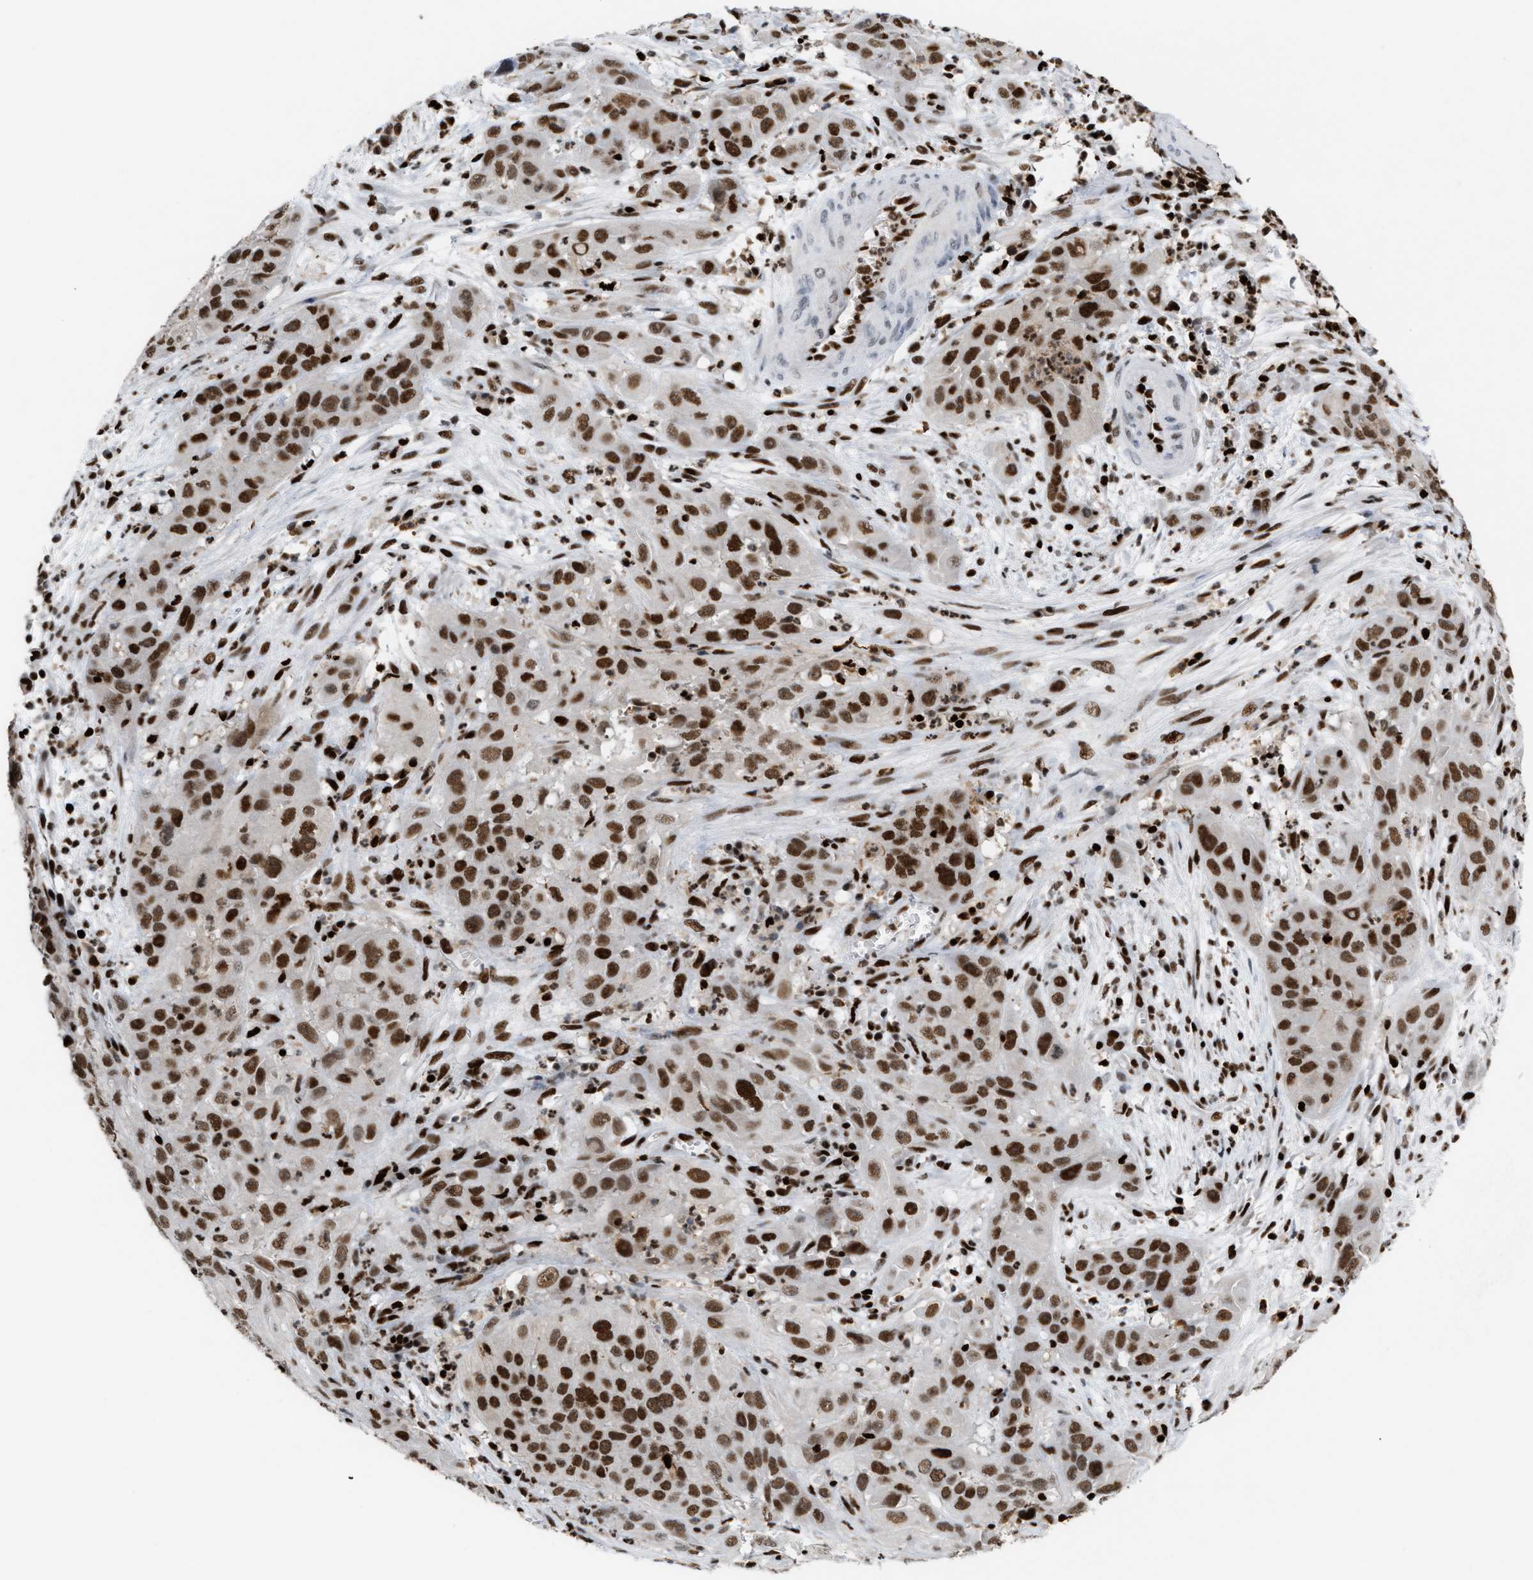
{"staining": {"intensity": "strong", "quantity": ">75%", "location": "nuclear"}, "tissue": "cervical cancer", "cell_type": "Tumor cells", "image_type": "cancer", "snomed": [{"axis": "morphology", "description": "Squamous cell carcinoma, NOS"}, {"axis": "topography", "description": "Cervix"}], "caption": "Human cervical squamous cell carcinoma stained for a protein (brown) shows strong nuclear positive staining in about >75% of tumor cells.", "gene": "RNASEK-C17orf49", "patient": {"sex": "female", "age": 32}}